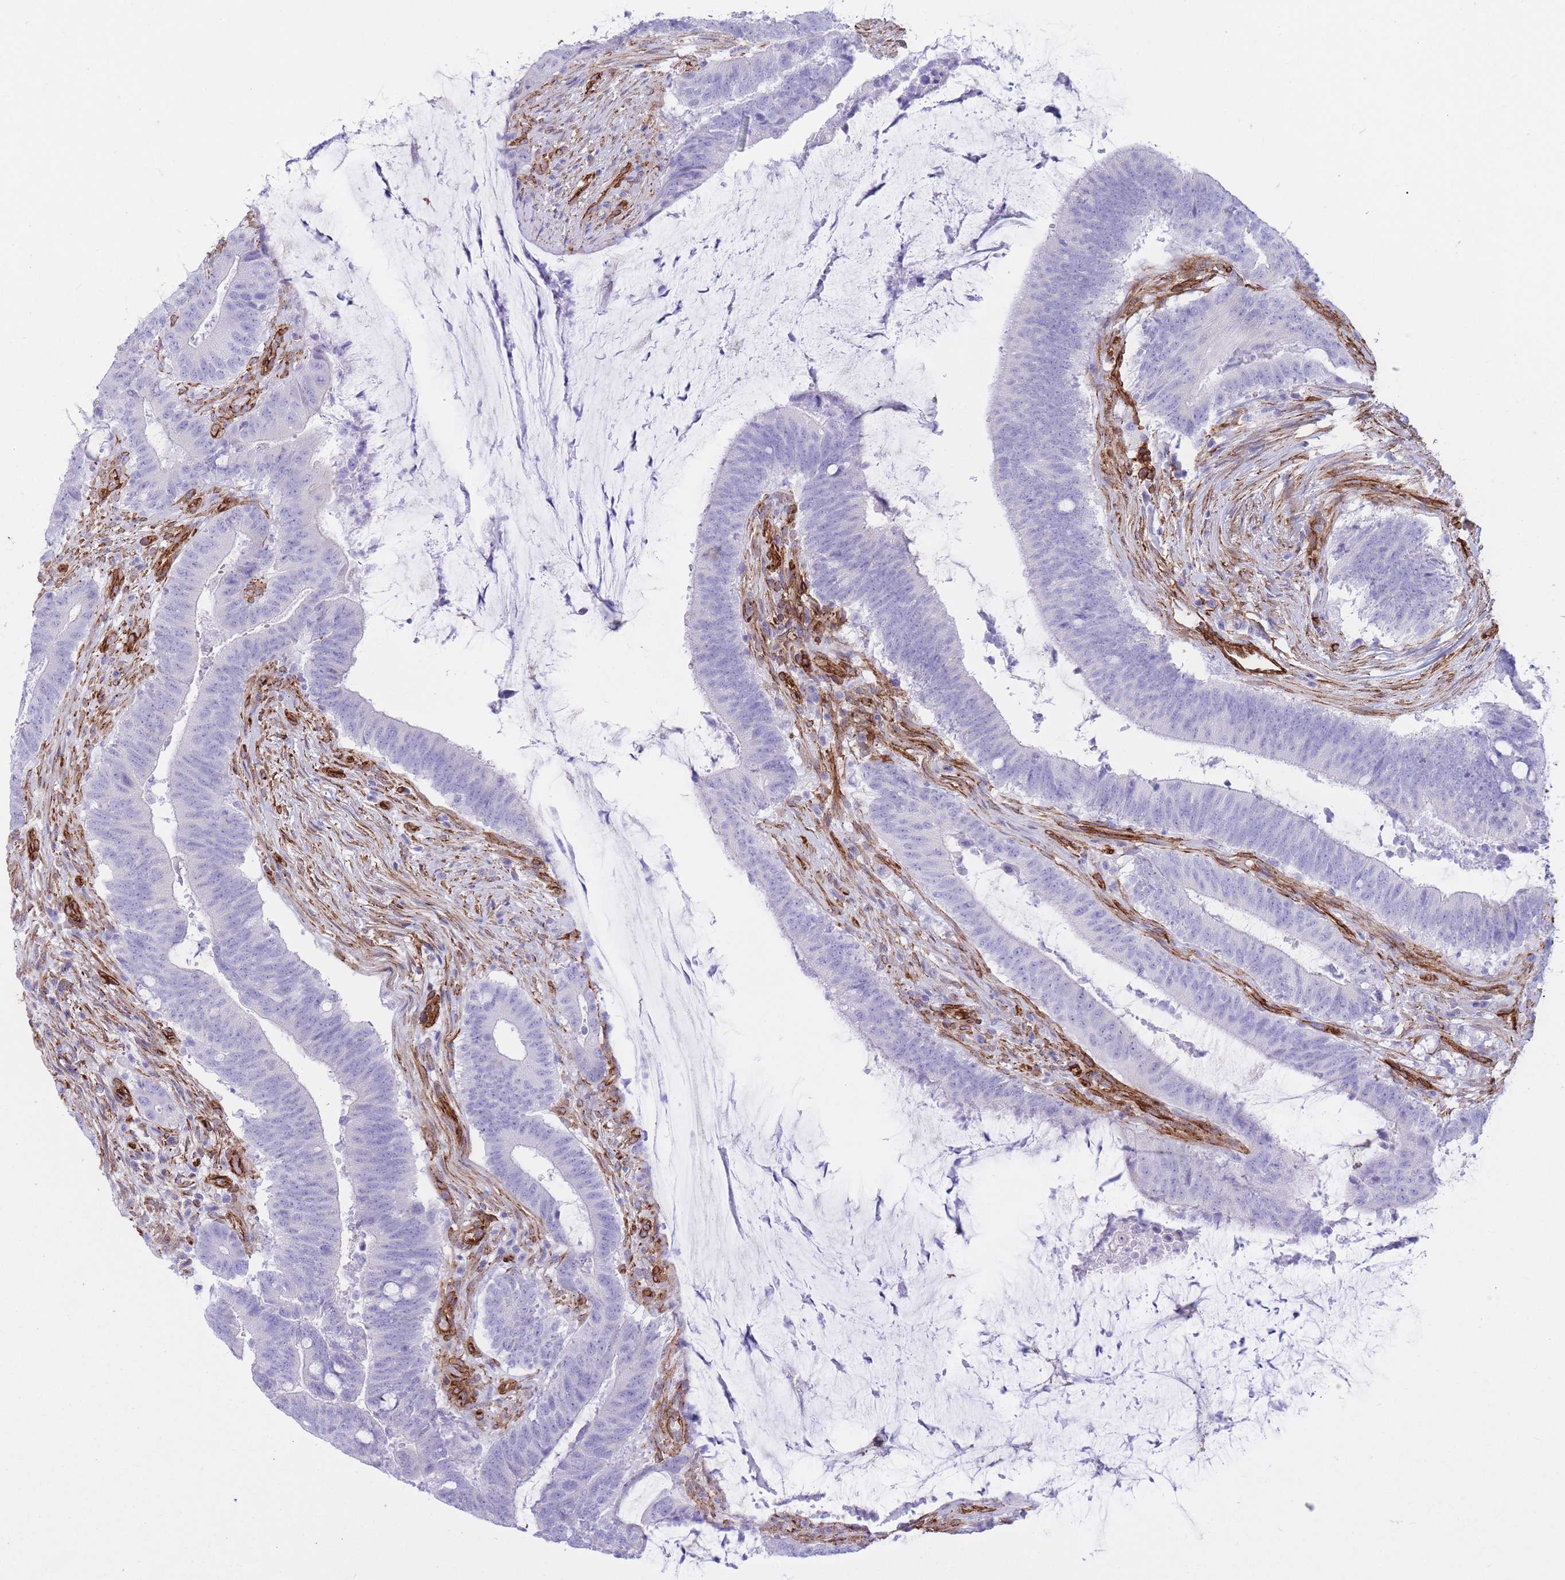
{"staining": {"intensity": "negative", "quantity": "none", "location": "none"}, "tissue": "colorectal cancer", "cell_type": "Tumor cells", "image_type": "cancer", "snomed": [{"axis": "morphology", "description": "Adenocarcinoma, NOS"}, {"axis": "topography", "description": "Colon"}], "caption": "Tumor cells are negative for brown protein staining in colorectal cancer (adenocarcinoma).", "gene": "CAVIN1", "patient": {"sex": "female", "age": 43}}